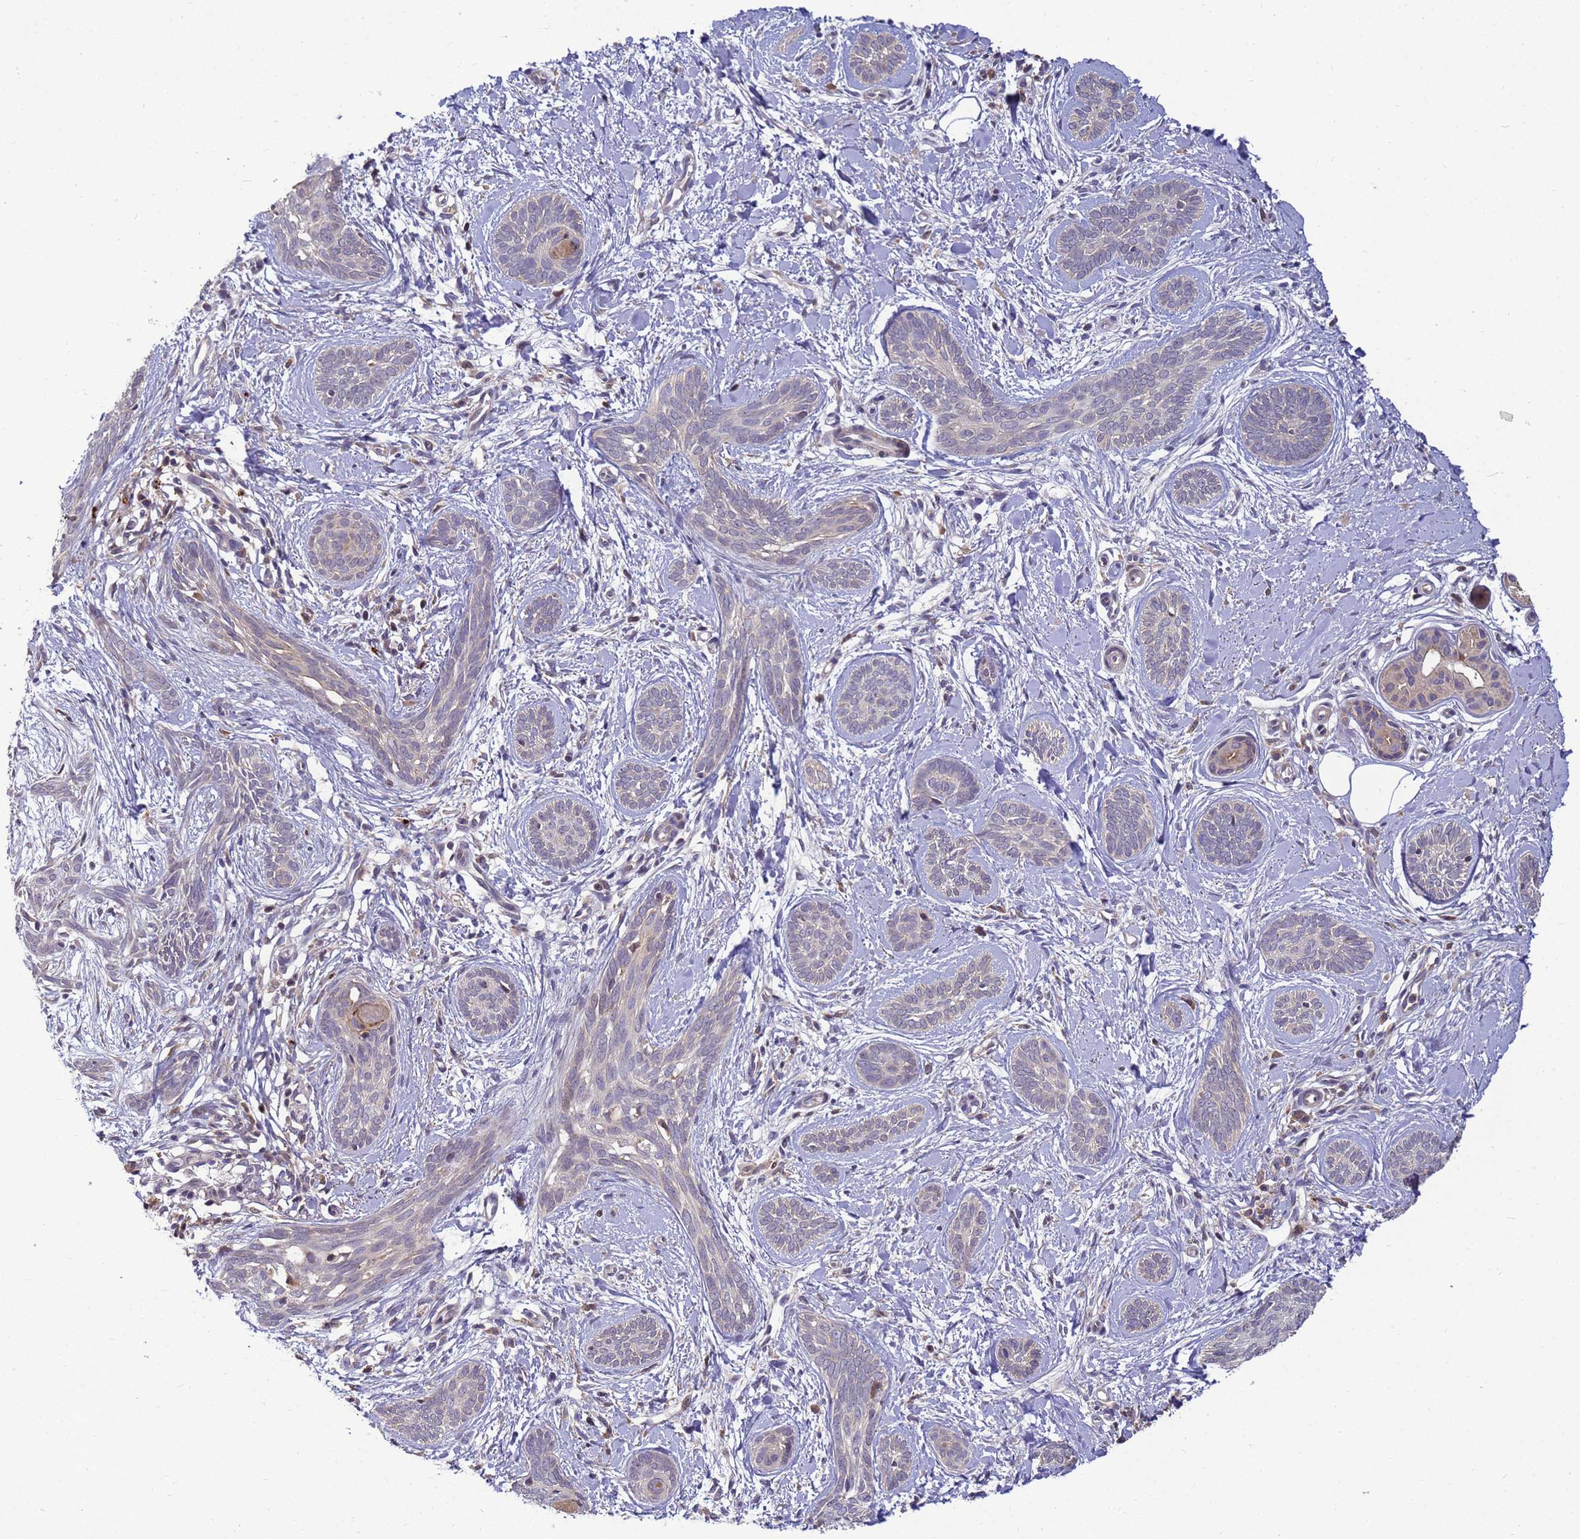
{"staining": {"intensity": "negative", "quantity": "none", "location": "none"}, "tissue": "skin cancer", "cell_type": "Tumor cells", "image_type": "cancer", "snomed": [{"axis": "morphology", "description": "Basal cell carcinoma"}, {"axis": "topography", "description": "Skin"}], "caption": "Protein analysis of skin cancer demonstrates no significant staining in tumor cells.", "gene": "TMEM74B", "patient": {"sex": "female", "age": 81}}